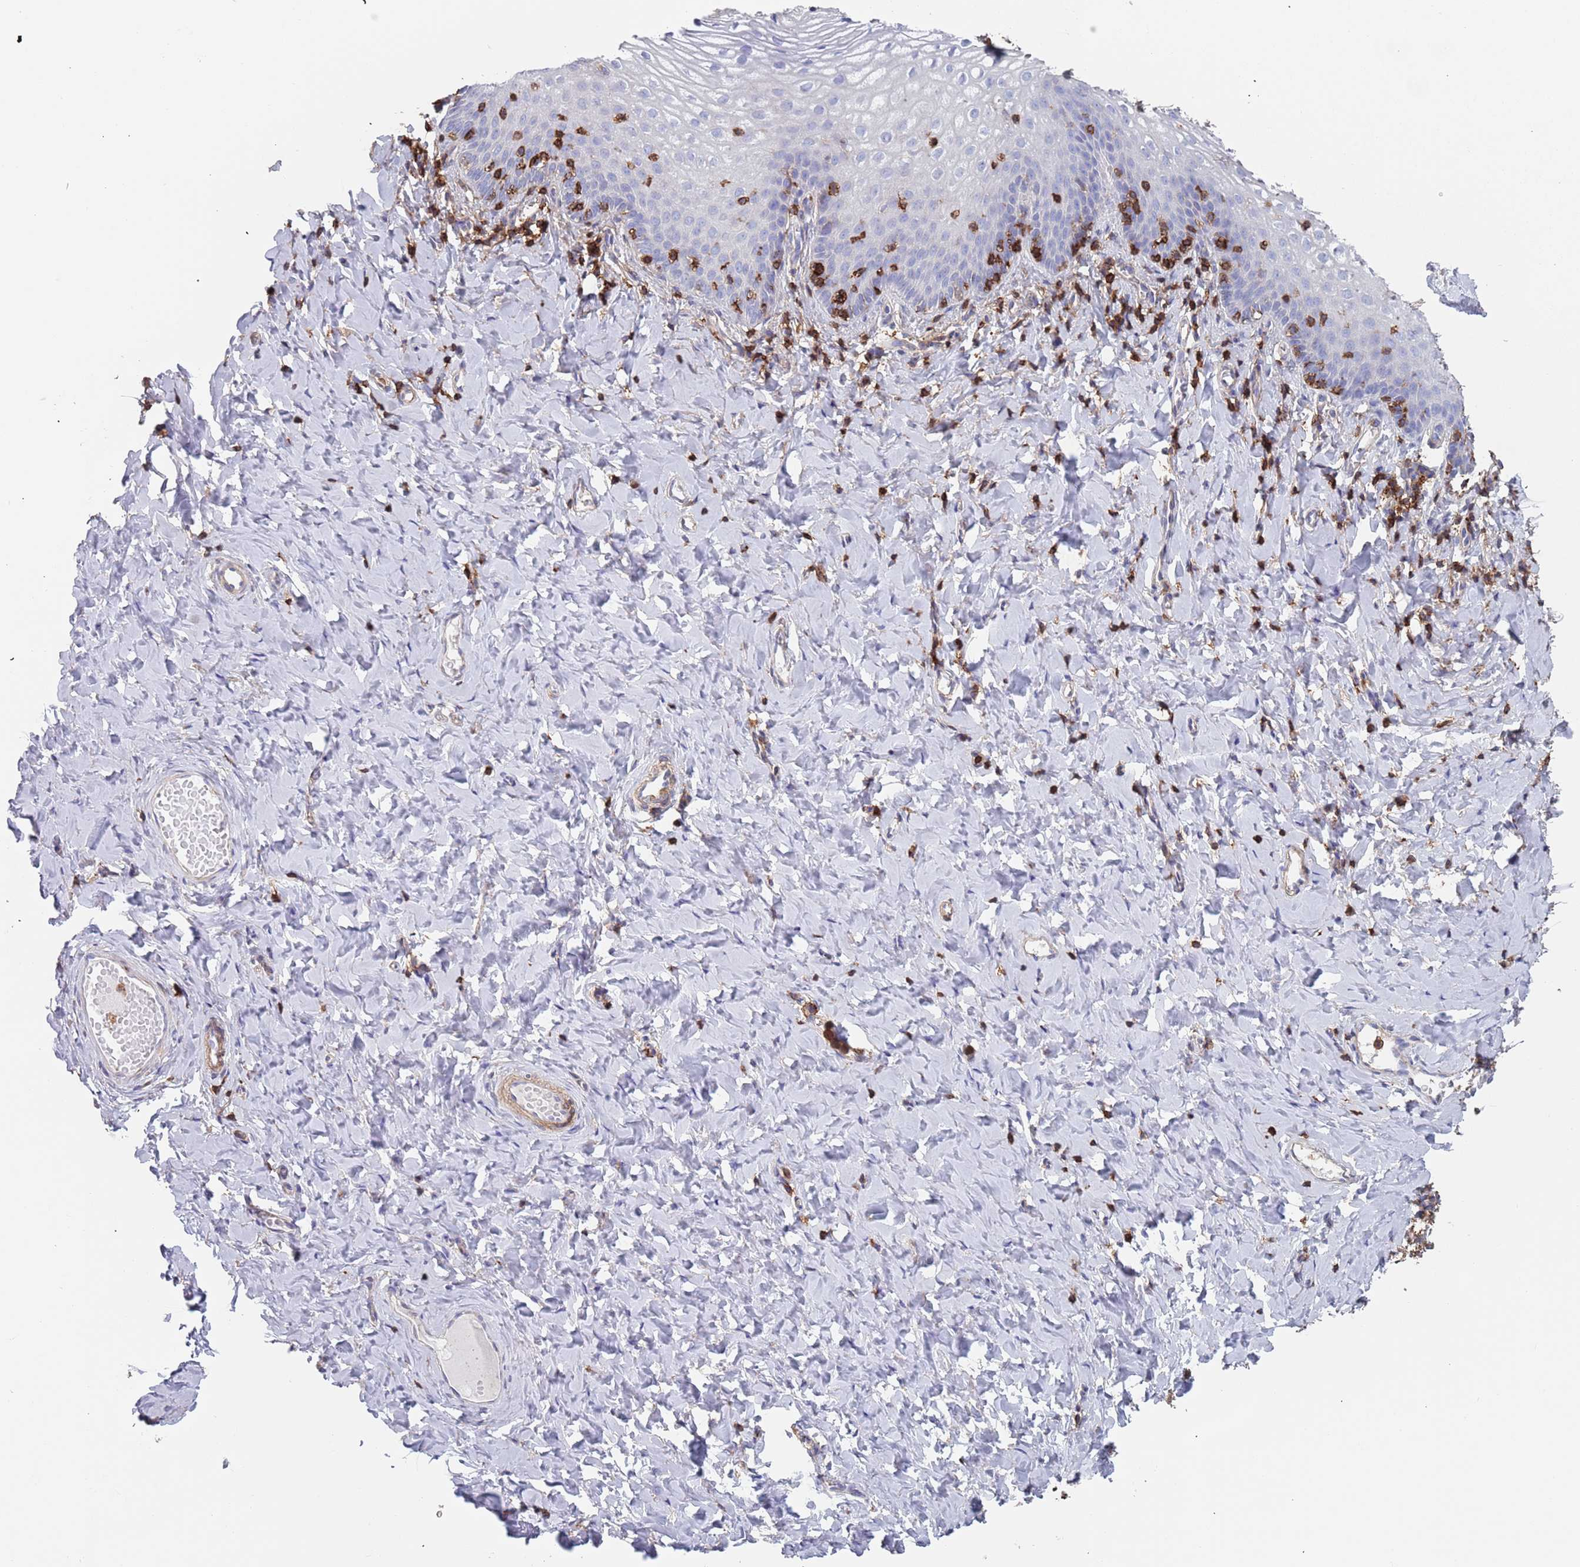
{"staining": {"intensity": "negative", "quantity": "none", "location": "none"}, "tissue": "vagina", "cell_type": "Squamous epithelial cells", "image_type": "normal", "snomed": [{"axis": "morphology", "description": "Normal tissue, NOS"}, {"axis": "topography", "description": "Vagina"}], "caption": "There is no significant positivity in squamous epithelial cells of vagina. (DAB (3,3'-diaminobenzidine) IHC visualized using brightfield microscopy, high magnification).", "gene": "RNF144A", "patient": {"sex": "female", "age": 60}}